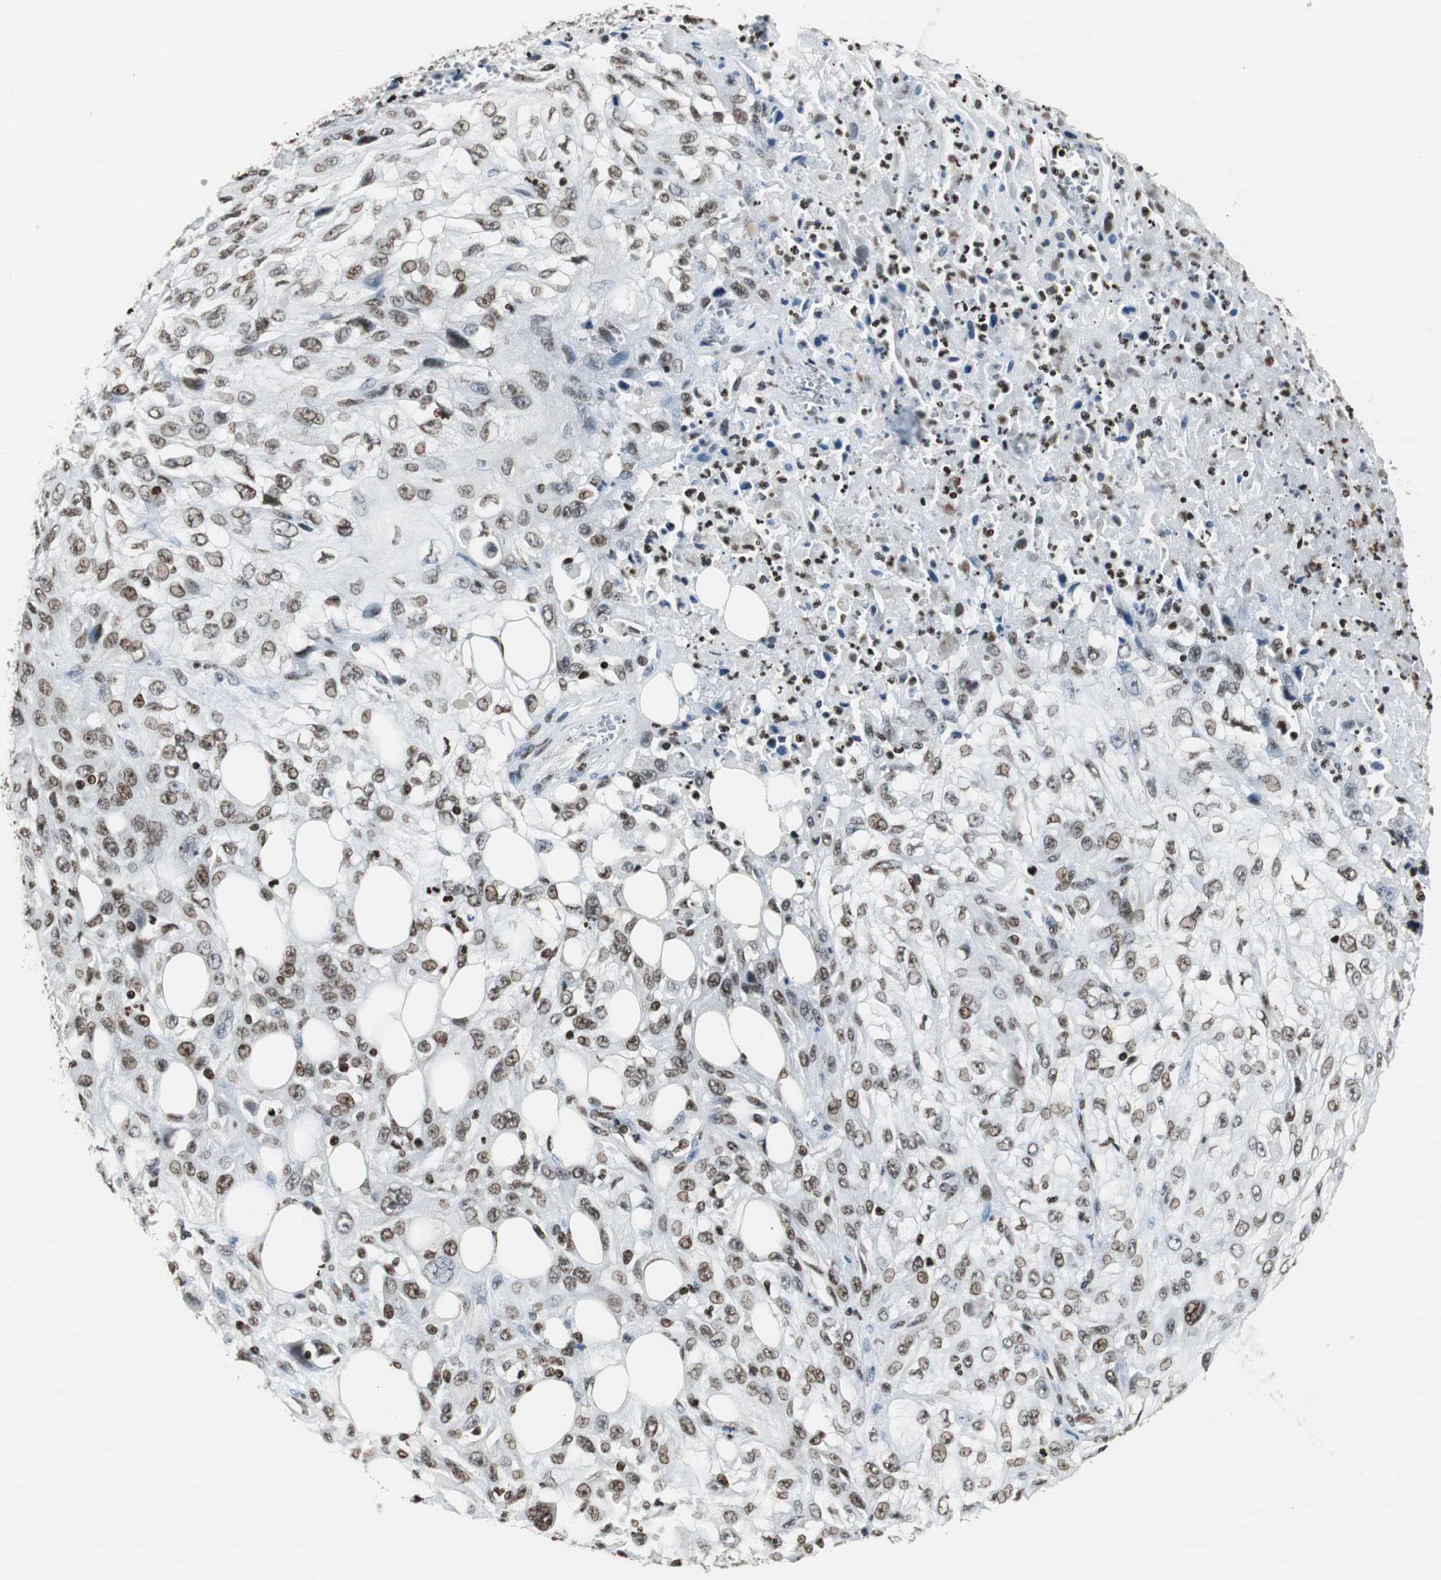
{"staining": {"intensity": "moderate", "quantity": ">75%", "location": "nuclear"}, "tissue": "skin cancer", "cell_type": "Tumor cells", "image_type": "cancer", "snomed": [{"axis": "morphology", "description": "Squamous cell carcinoma, NOS"}, {"axis": "topography", "description": "Skin"}], "caption": "This micrograph exhibits immunohistochemistry staining of human skin cancer, with medium moderate nuclear expression in approximately >75% of tumor cells.", "gene": "PAXIP1", "patient": {"sex": "male", "age": 75}}